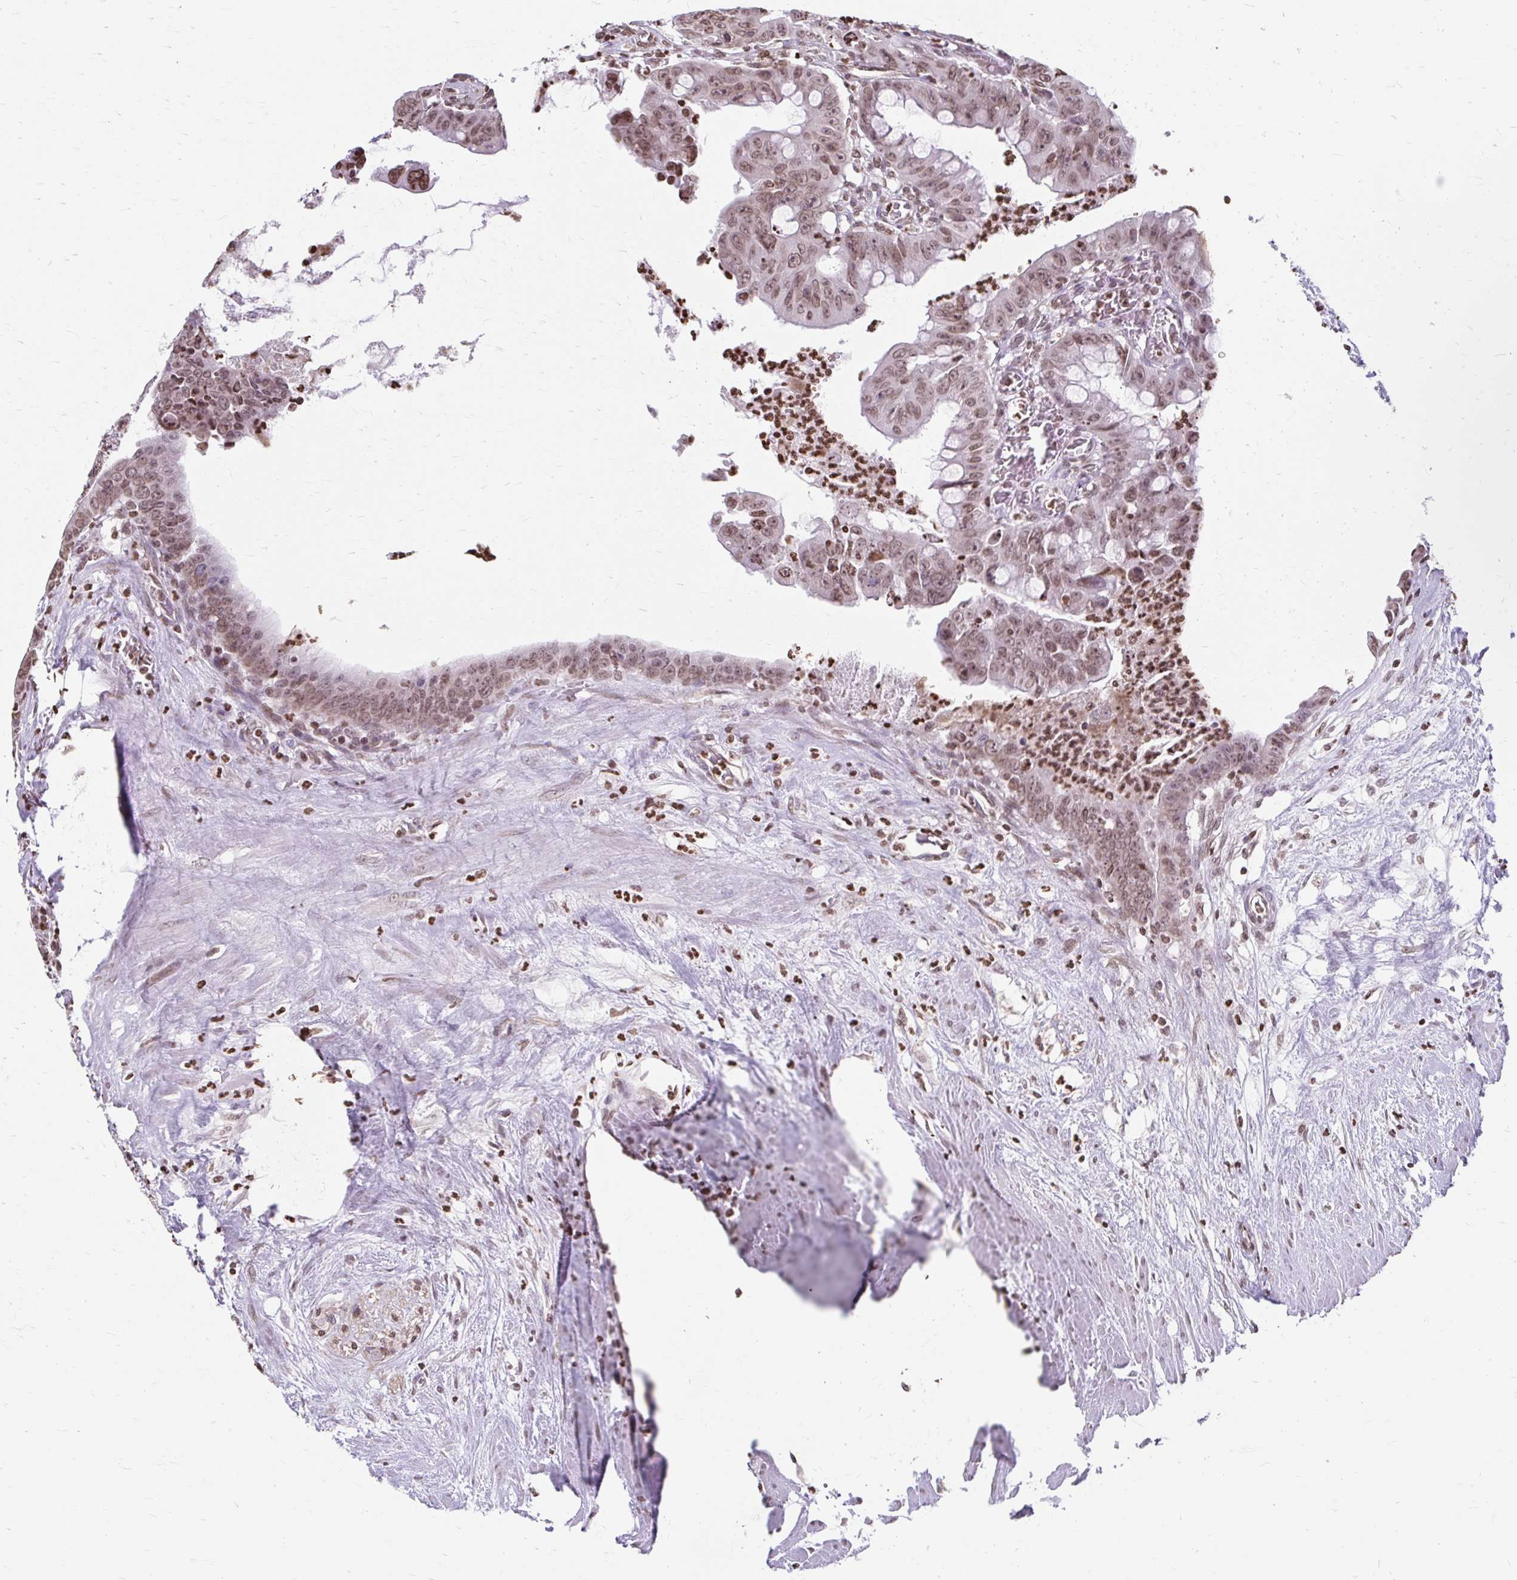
{"staining": {"intensity": "moderate", "quantity": ">75%", "location": "nuclear"}, "tissue": "colorectal cancer", "cell_type": "Tumor cells", "image_type": "cancer", "snomed": [{"axis": "morphology", "description": "Adenocarcinoma, NOS"}, {"axis": "topography", "description": "Rectum"}], "caption": "Colorectal cancer stained for a protein (brown) reveals moderate nuclear positive positivity in about >75% of tumor cells.", "gene": "ORC3", "patient": {"sex": "male", "age": 78}}